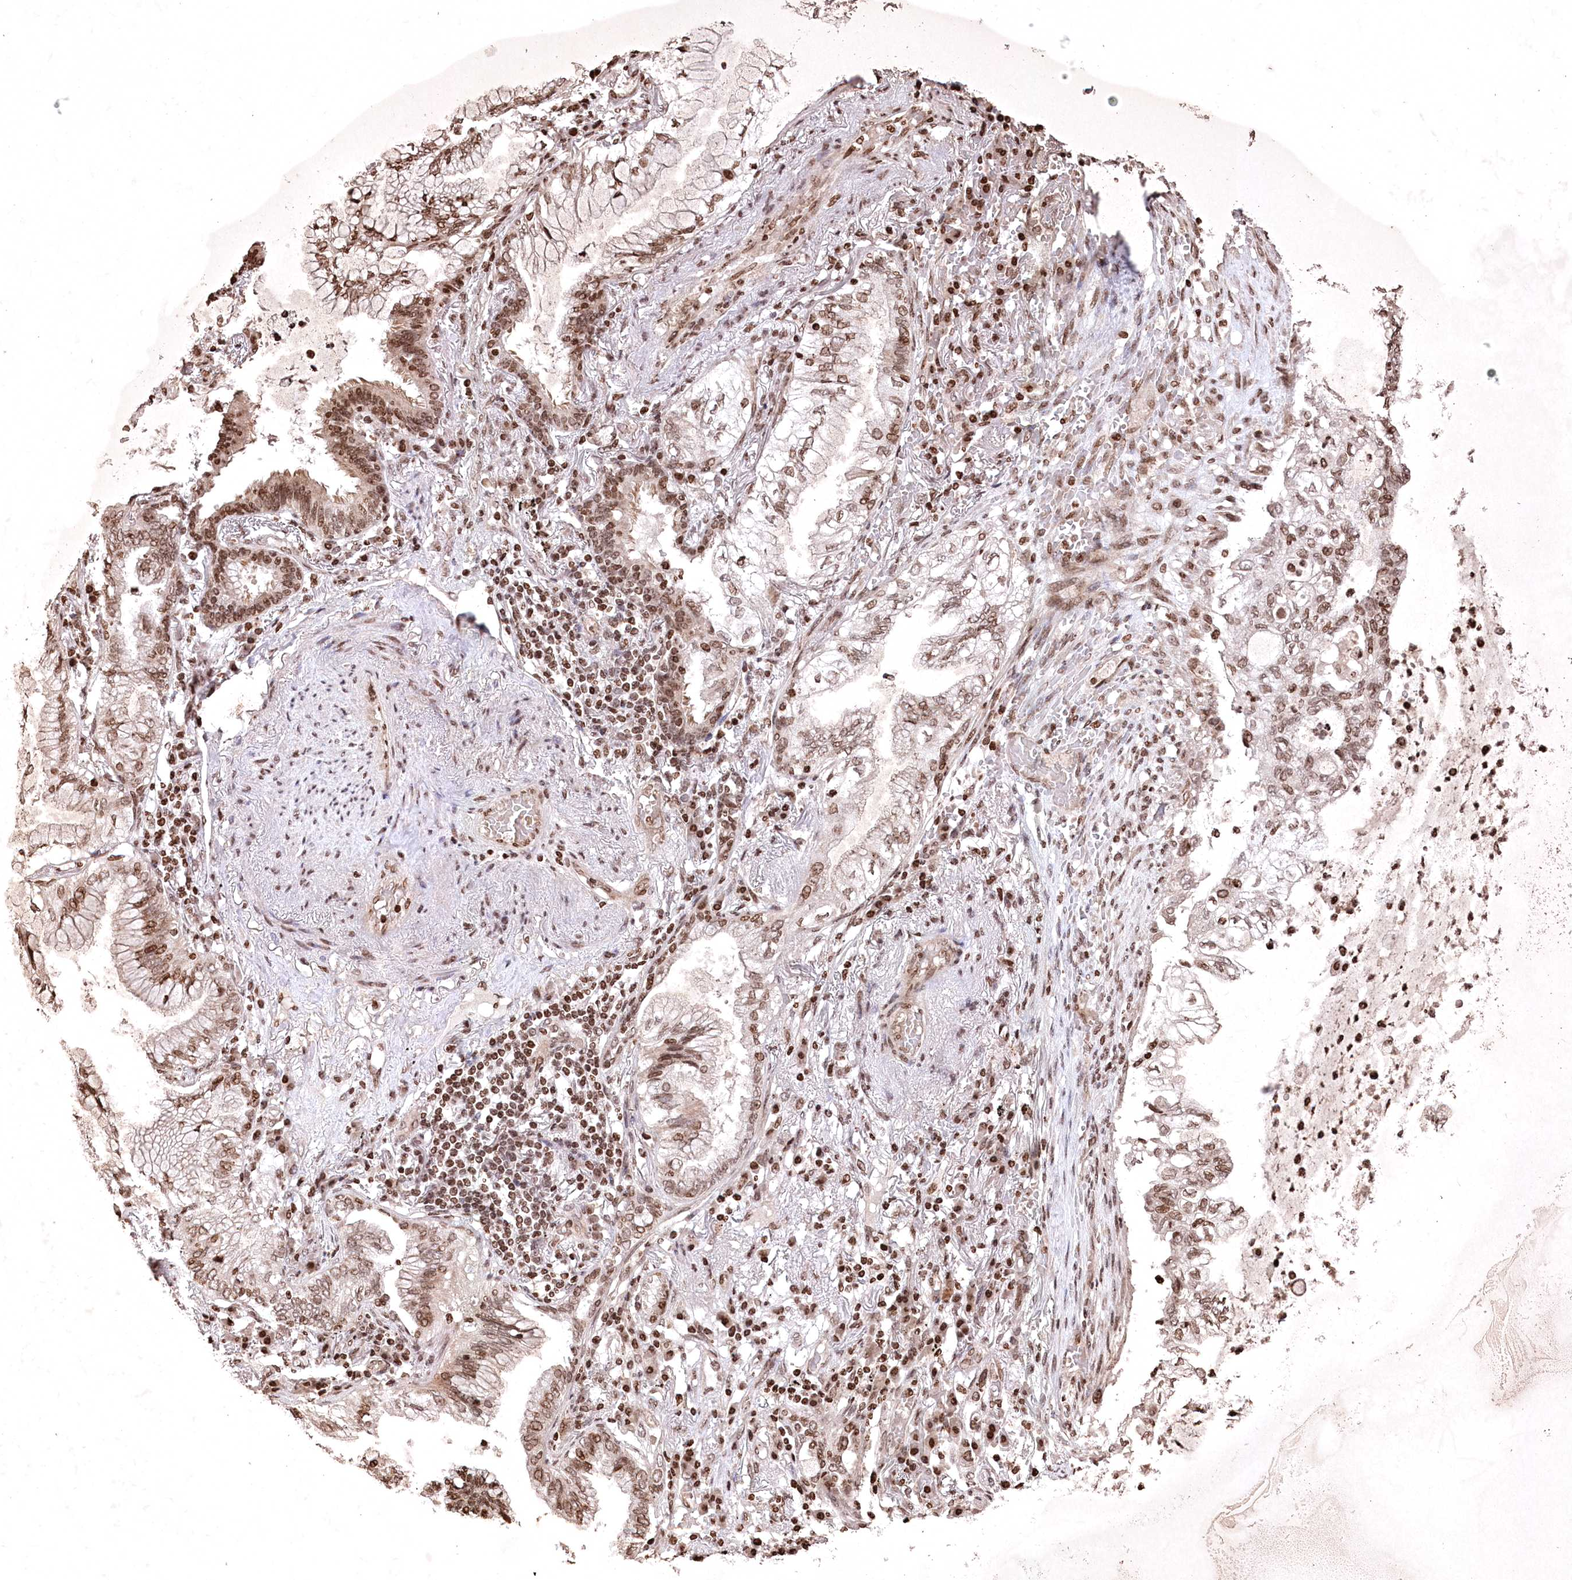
{"staining": {"intensity": "moderate", "quantity": ">75%", "location": "nuclear"}, "tissue": "lung cancer", "cell_type": "Tumor cells", "image_type": "cancer", "snomed": [{"axis": "morphology", "description": "Adenocarcinoma, NOS"}, {"axis": "topography", "description": "Lung"}], "caption": "Lung cancer (adenocarcinoma) stained with a brown dye shows moderate nuclear positive staining in approximately >75% of tumor cells.", "gene": "CCSER2", "patient": {"sex": "female", "age": 70}}